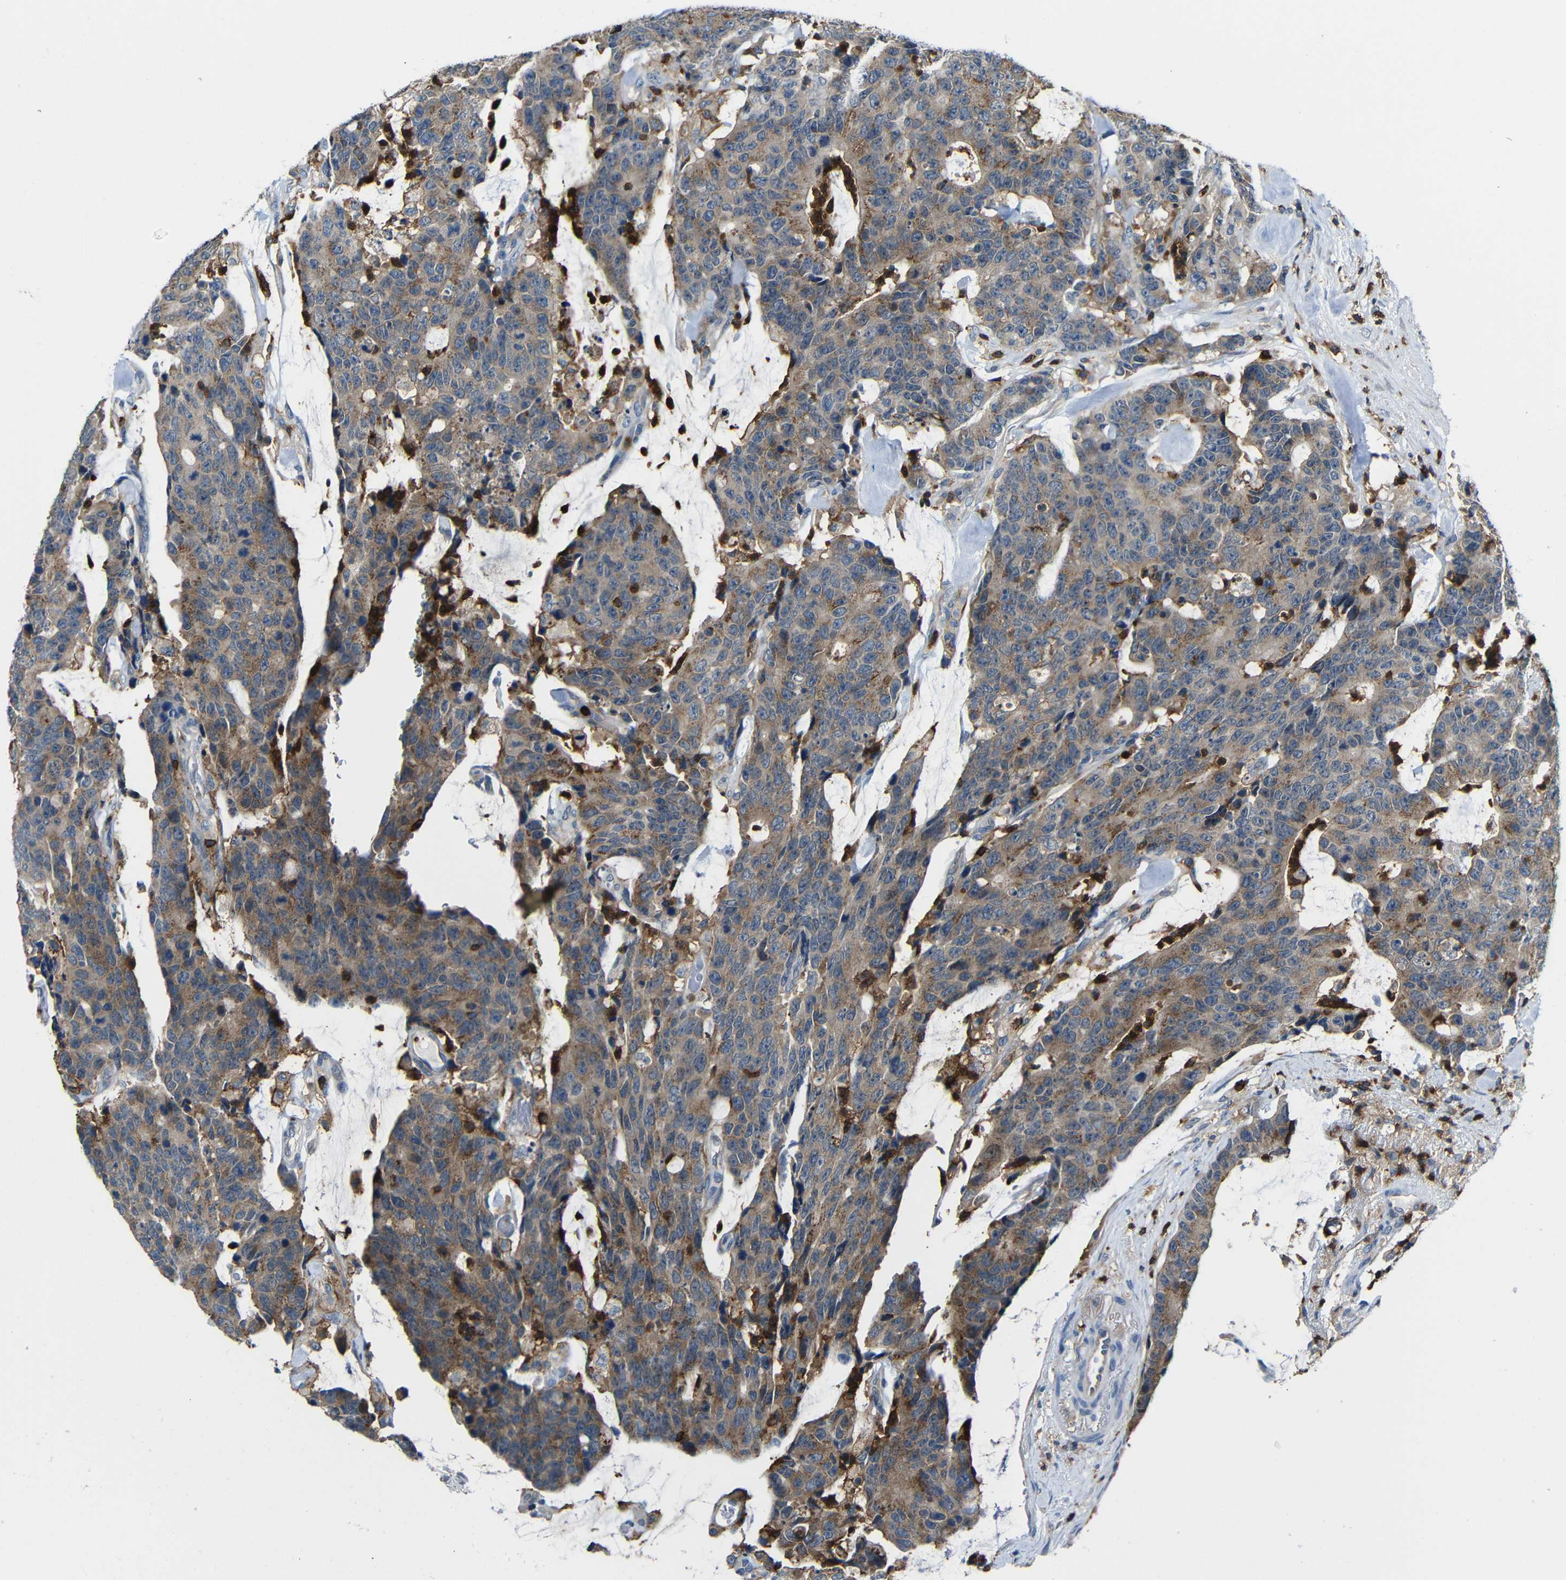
{"staining": {"intensity": "moderate", "quantity": ">75%", "location": "cytoplasmic/membranous"}, "tissue": "colorectal cancer", "cell_type": "Tumor cells", "image_type": "cancer", "snomed": [{"axis": "morphology", "description": "Adenocarcinoma, NOS"}, {"axis": "topography", "description": "Colon"}], "caption": "This photomicrograph displays colorectal cancer stained with immunohistochemistry to label a protein in brown. The cytoplasmic/membranous of tumor cells show moderate positivity for the protein. Nuclei are counter-stained blue.", "gene": "P2RY12", "patient": {"sex": "female", "age": 86}}